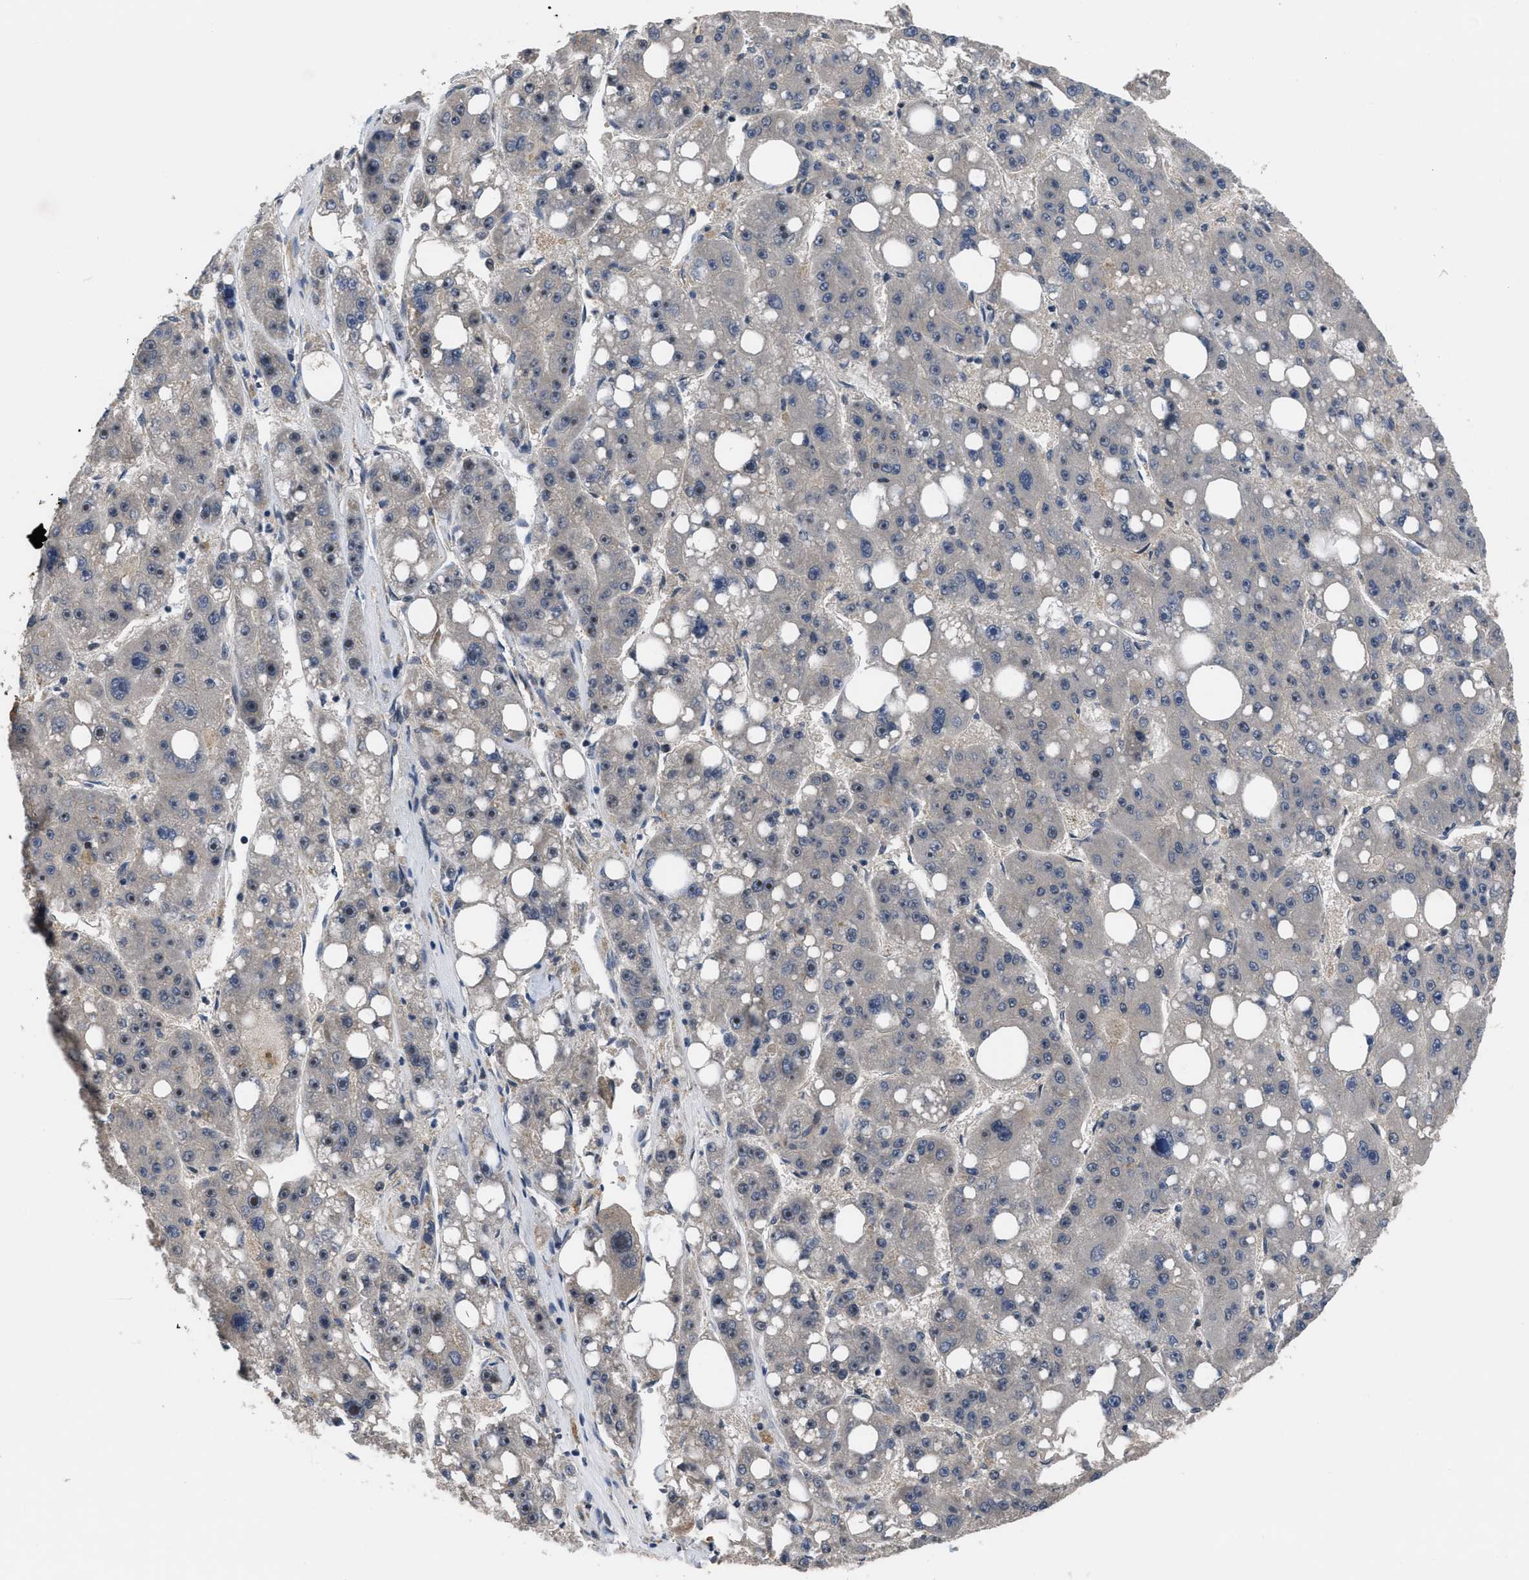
{"staining": {"intensity": "negative", "quantity": "none", "location": "none"}, "tissue": "liver cancer", "cell_type": "Tumor cells", "image_type": "cancer", "snomed": [{"axis": "morphology", "description": "Carcinoma, Hepatocellular, NOS"}, {"axis": "topography", "description": "Liver"}], "caption": "Liver cancer was stained to show a protein in brown. There is no significant expression in tumor cells.", "gene": "DNAJC14", "patient": {"sex": "female", "age": 61}}